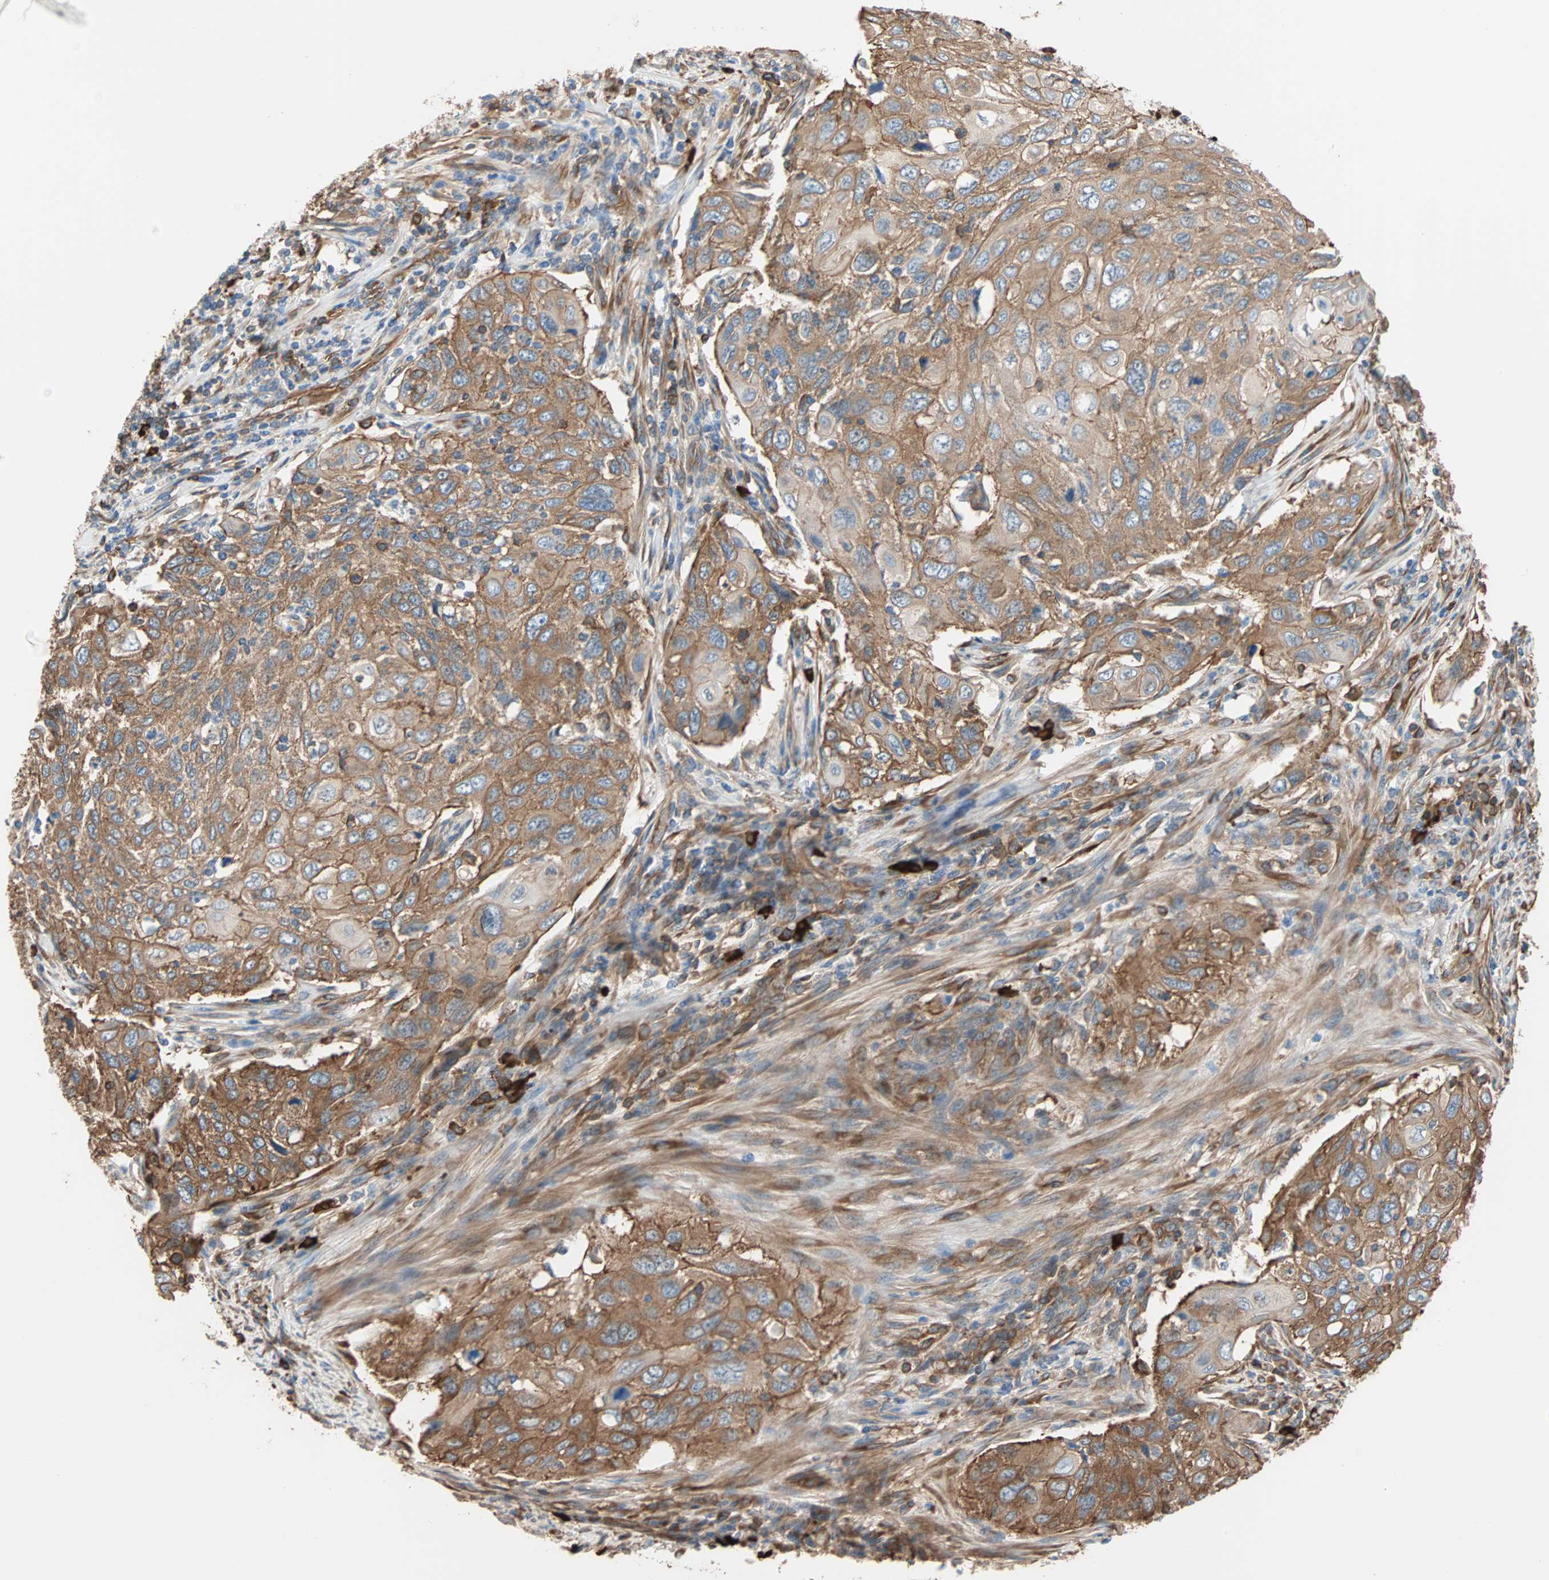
{"staining": {"intensity": "strong", "quantity": ">75%", "location": "cytoplasmic/membranous"}, "tissue": "cervical cancer", "cell_type": "Tumor cells", "image_type": "cancer", "snomed": [{"axis": "morphology", "description": "Squamous cell carcinoma, NOS"}, {"axis": "topography", "description": "Cervix"}], "caption": "Immunohistochemical staining of human cervical cancer displays high levels of strong cytoplasmic/membranous staining in about >75% of tumor cells.", "gene": "EEF2", "patient": {"sex": "female", "age": 70}}